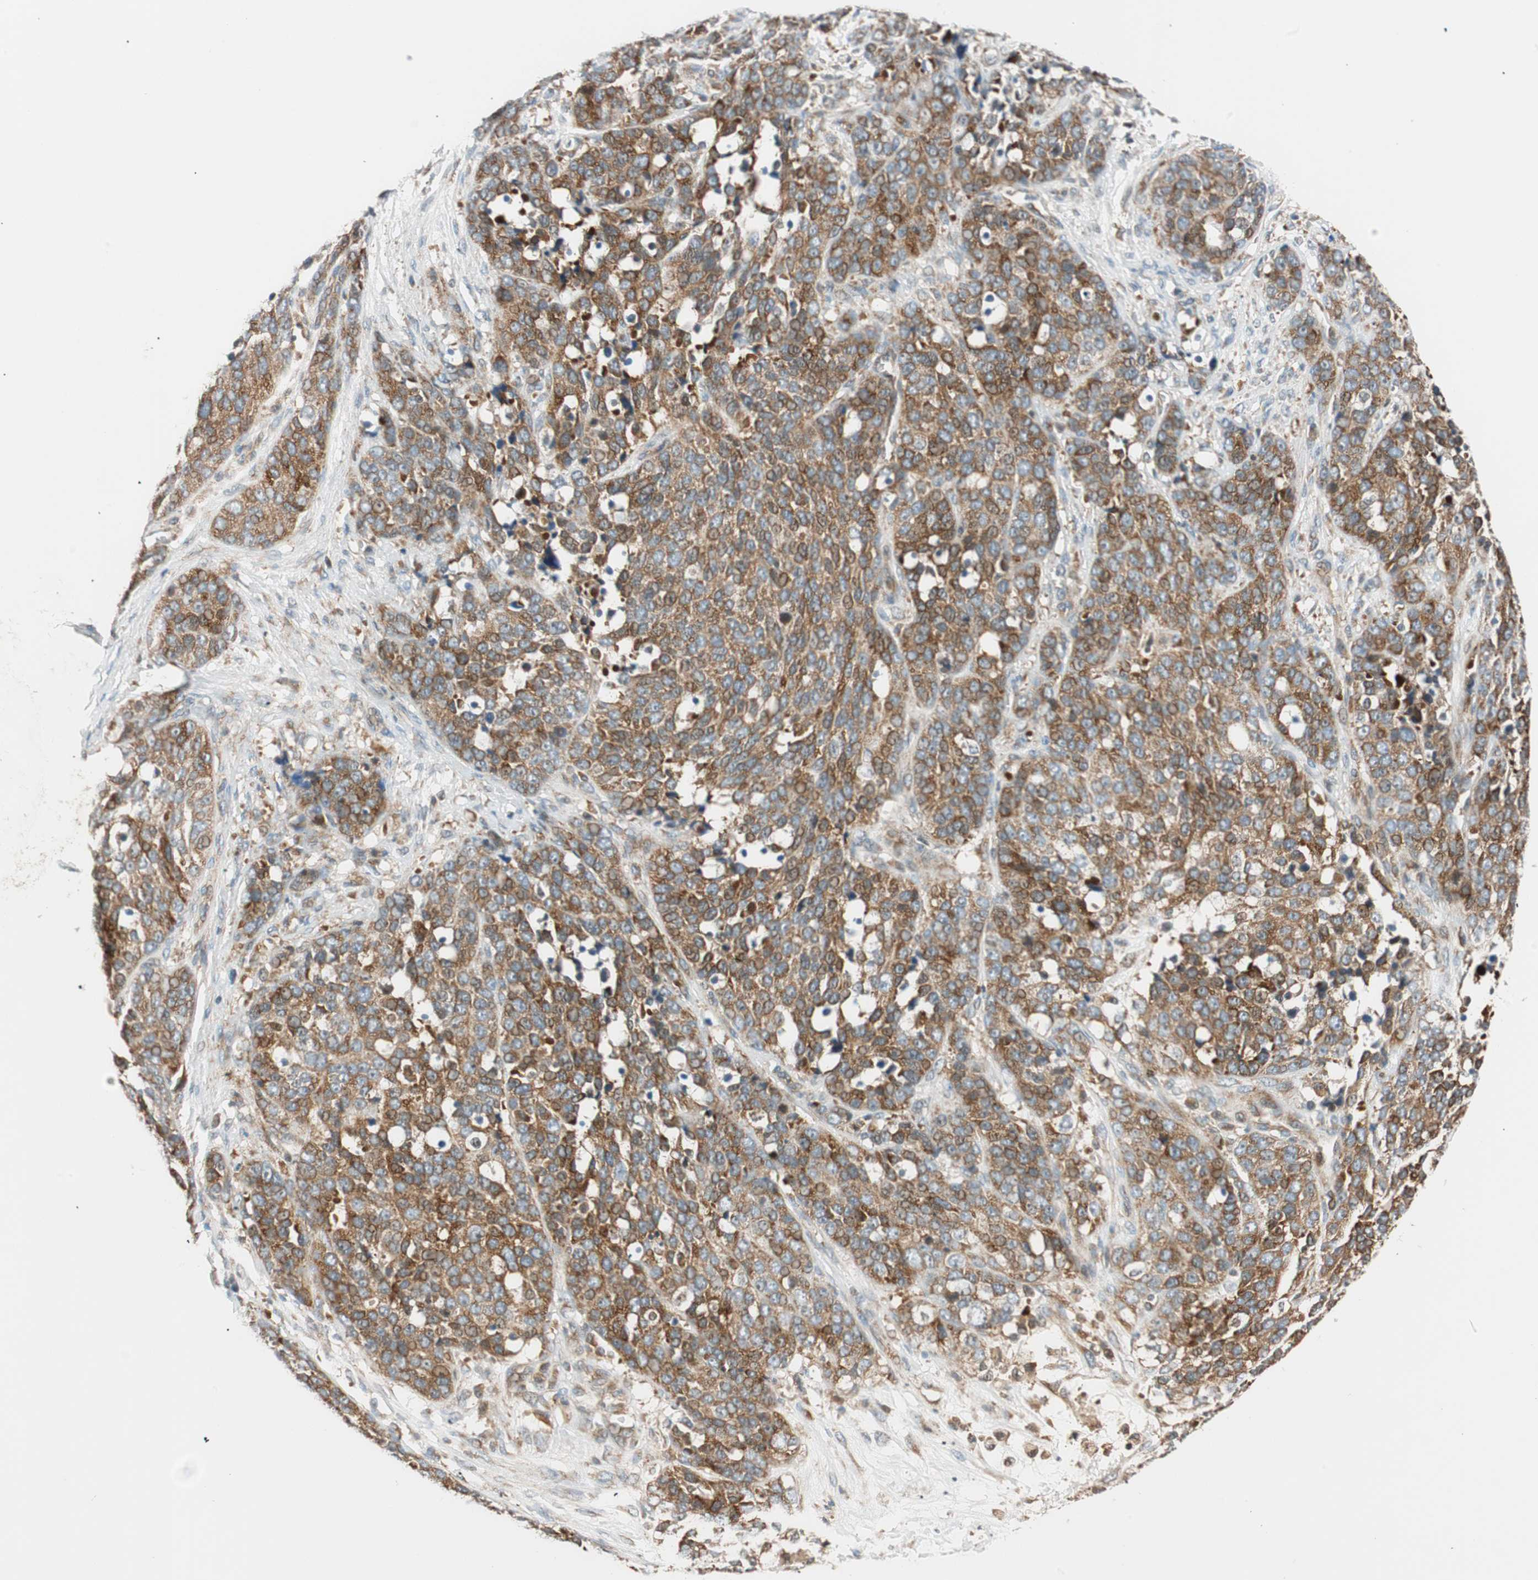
{"staining": {"intensity": "strong", "quantity": ">75%", "location": "cytoplasmic/membranous"}, "tissue": "ovarian cancer", "cell_type": "Tumor cells", "image_type": "cancer", "snomed": [{"axis": "morphology", "description": "Cystadenocarcinoma, serous, NOS"}, {"axis": "topography", "description": "Ovary"}], "caption": "Serous cystadenocarcinoma (ovarian) stained with a protein marker demonstrates strong staining in tumor cells.", "gene": "ABI1", "patient": {"sex": "female", "age": 44}}